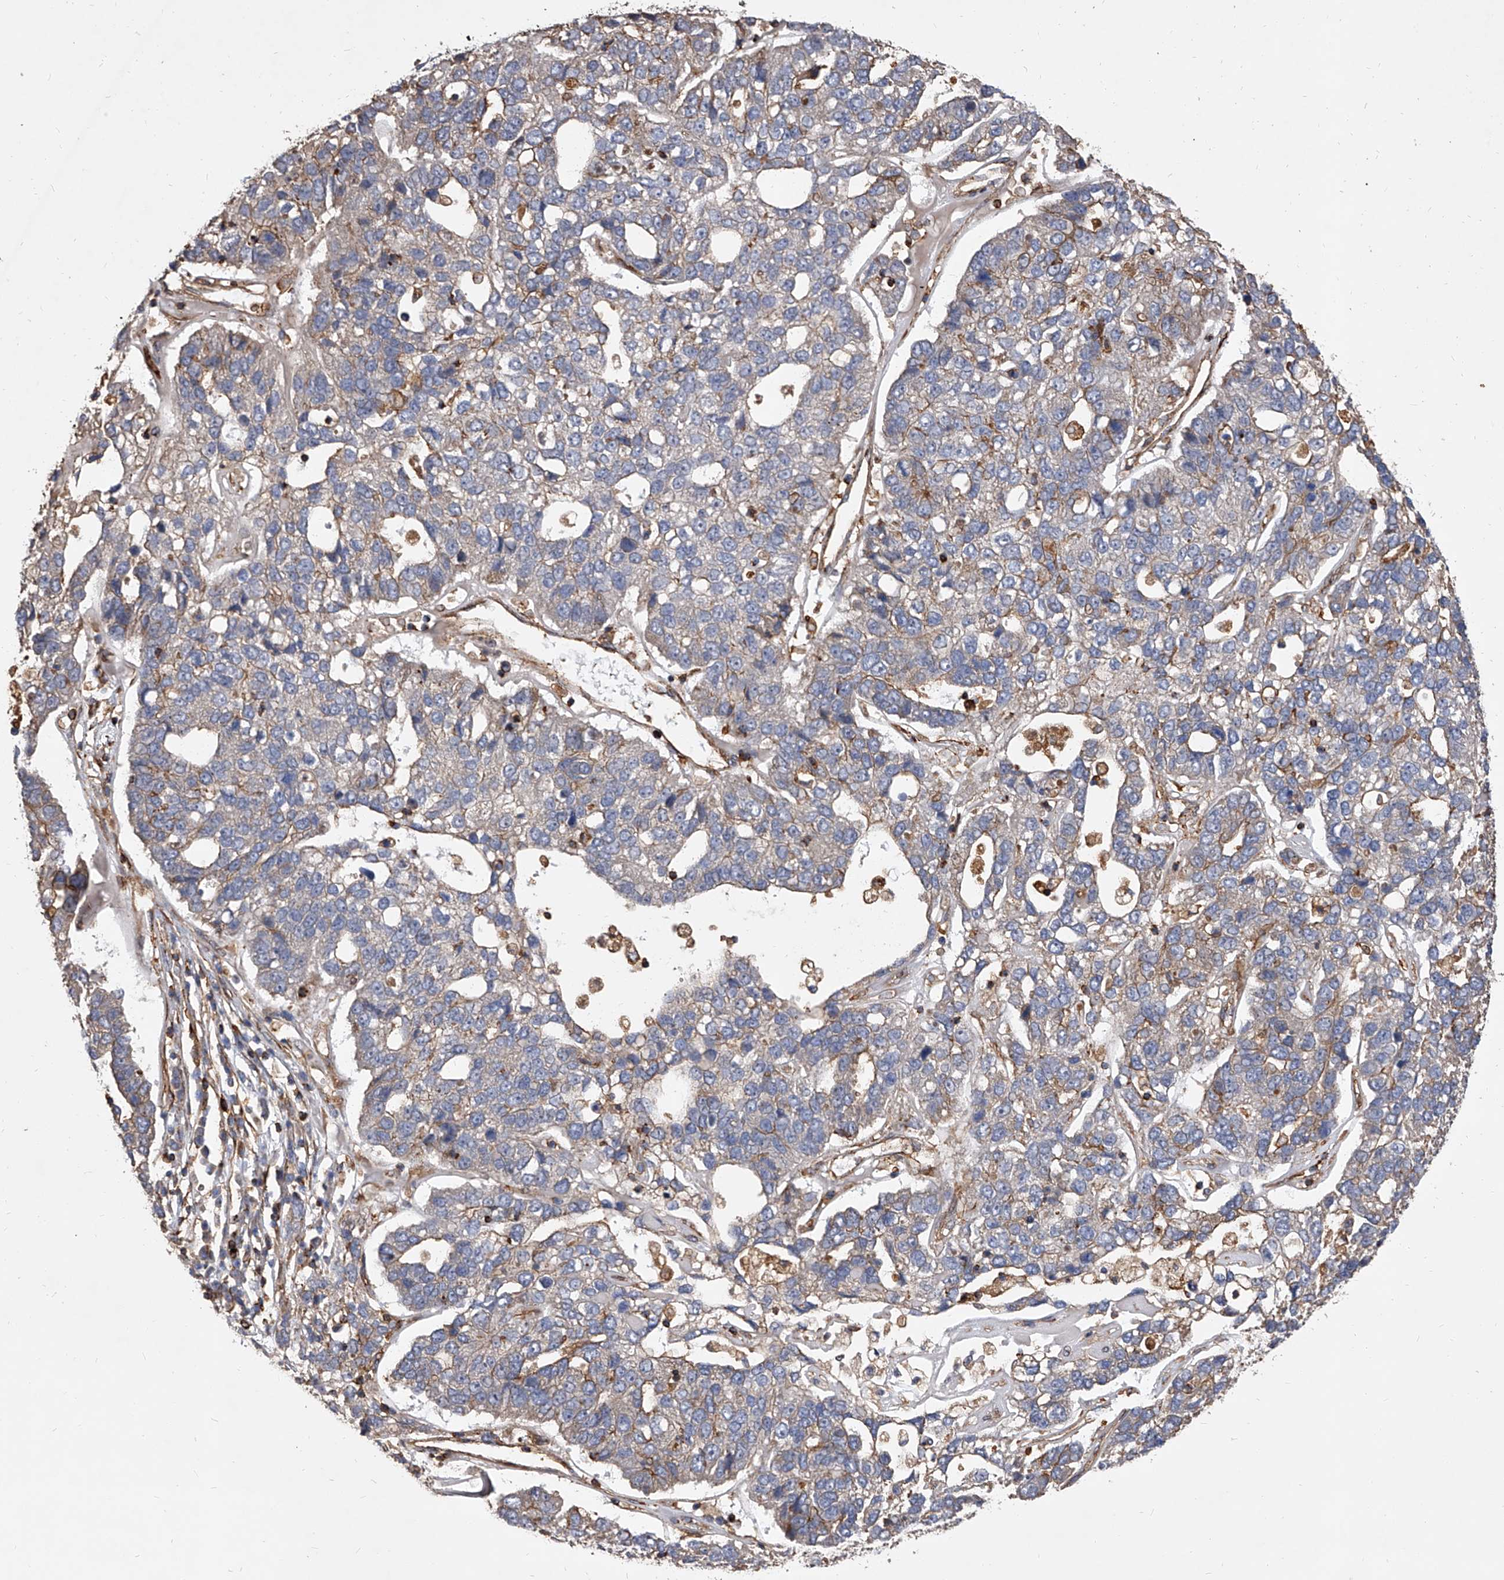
{"staining": {"intensity": "moderate", "quantity": "<25%", "location": "cytoplasmic/membranous"}, "tissue": "pancreatic cancer", "cell_type": "Tumor cells", "image_type": "cancer", "snomed": [{"axis": "morphology", "description": "Adenocarcinoma, NOS"}, {"axis": "topography", "description": "Pancreas"}], "caption": "Immunohistochemistry (IHC) photomicrograph of neoplastic tissue: pancreatic cancer stained using immunohistochemistry reveals low levels of moderate protein expression localized specifically in the cytoplasmic/membranous of tumor cells, appearing as a cytoplasmic/membranous brown color.", "gene": "PISD", "patient": {"sex": "female", "age": 61}}